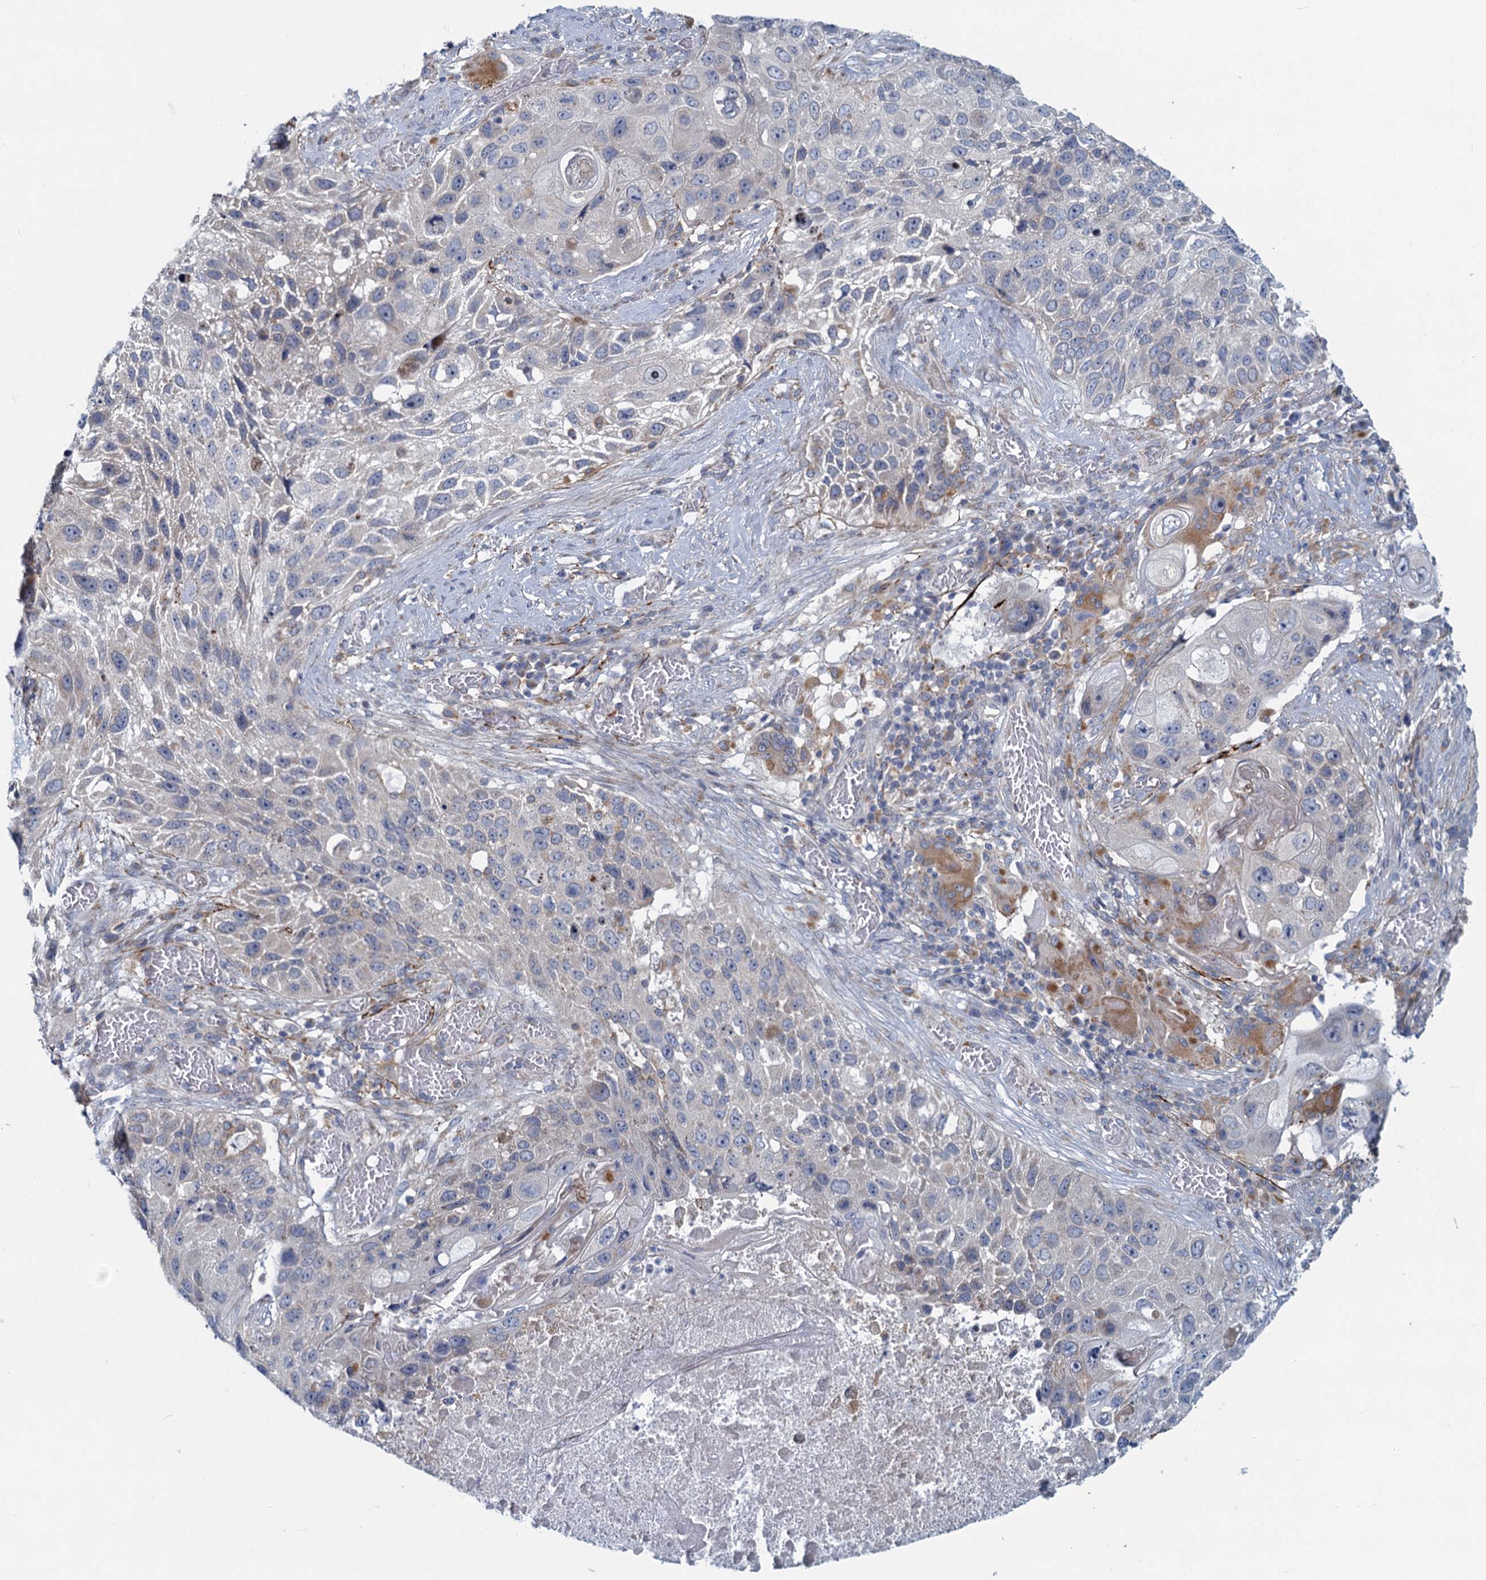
{"staining": {"intensity": "negative", "quantity": "none", "location": "none"}, "tissue": "lung cancer", "cell_type": "Tumor cells", "image_type": "cancer", "snomed": [{"axis": "morphology", "description": "Squamous cell carcinoma, NOS"}, {"axis": "topography", "description": "Lung"}], "caption": "A high-resolution micrograph shows immunohistochemistry staining of lung cancer (squamous cell carcinoma), which displays no significant positivity in tumor cells.", "gene": "ADCY2", "patient": {"sex": "male", "age": 61}}